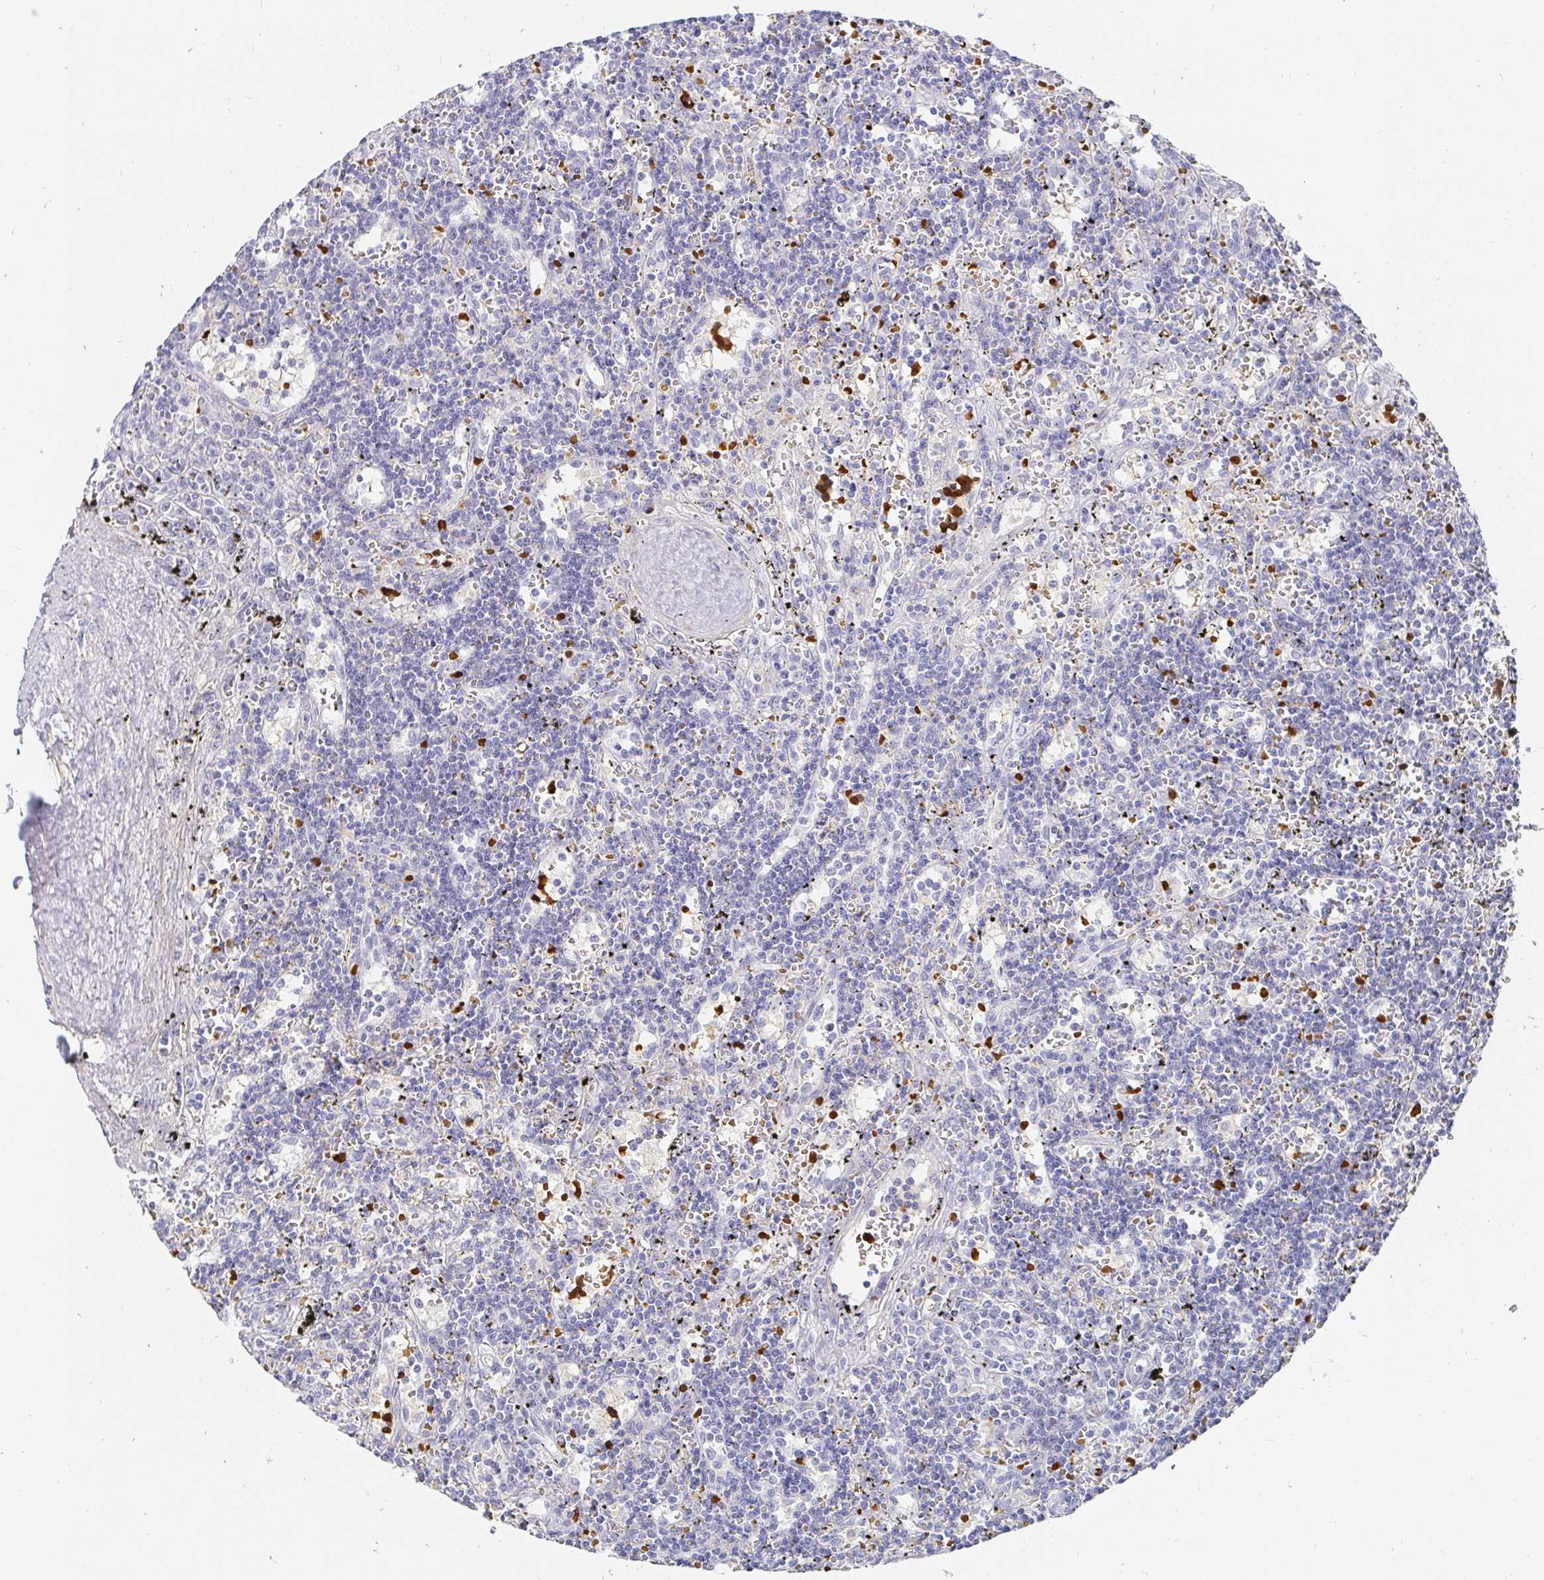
{"staining": {"intensity": "negative", "quantity": "none", "location": "none"}, "tissue": "lymphoma", "cell_type": "Tumor cells", "image_type": "cancer", "snomed": [{"axis": "morphology", "description": "Malignant lymphoma, non-Hodgkin's type, Low grade"}, {"axis": "topography", "description": "Spleen"}], "caption": "The immunohistochemistry image has no significant expression in tumor cells of low-grade malignant lymphoma, non-Hodgkin's type tissue.", "gene": "FGF21", "patient": {"sex": "male", "age": 60}}